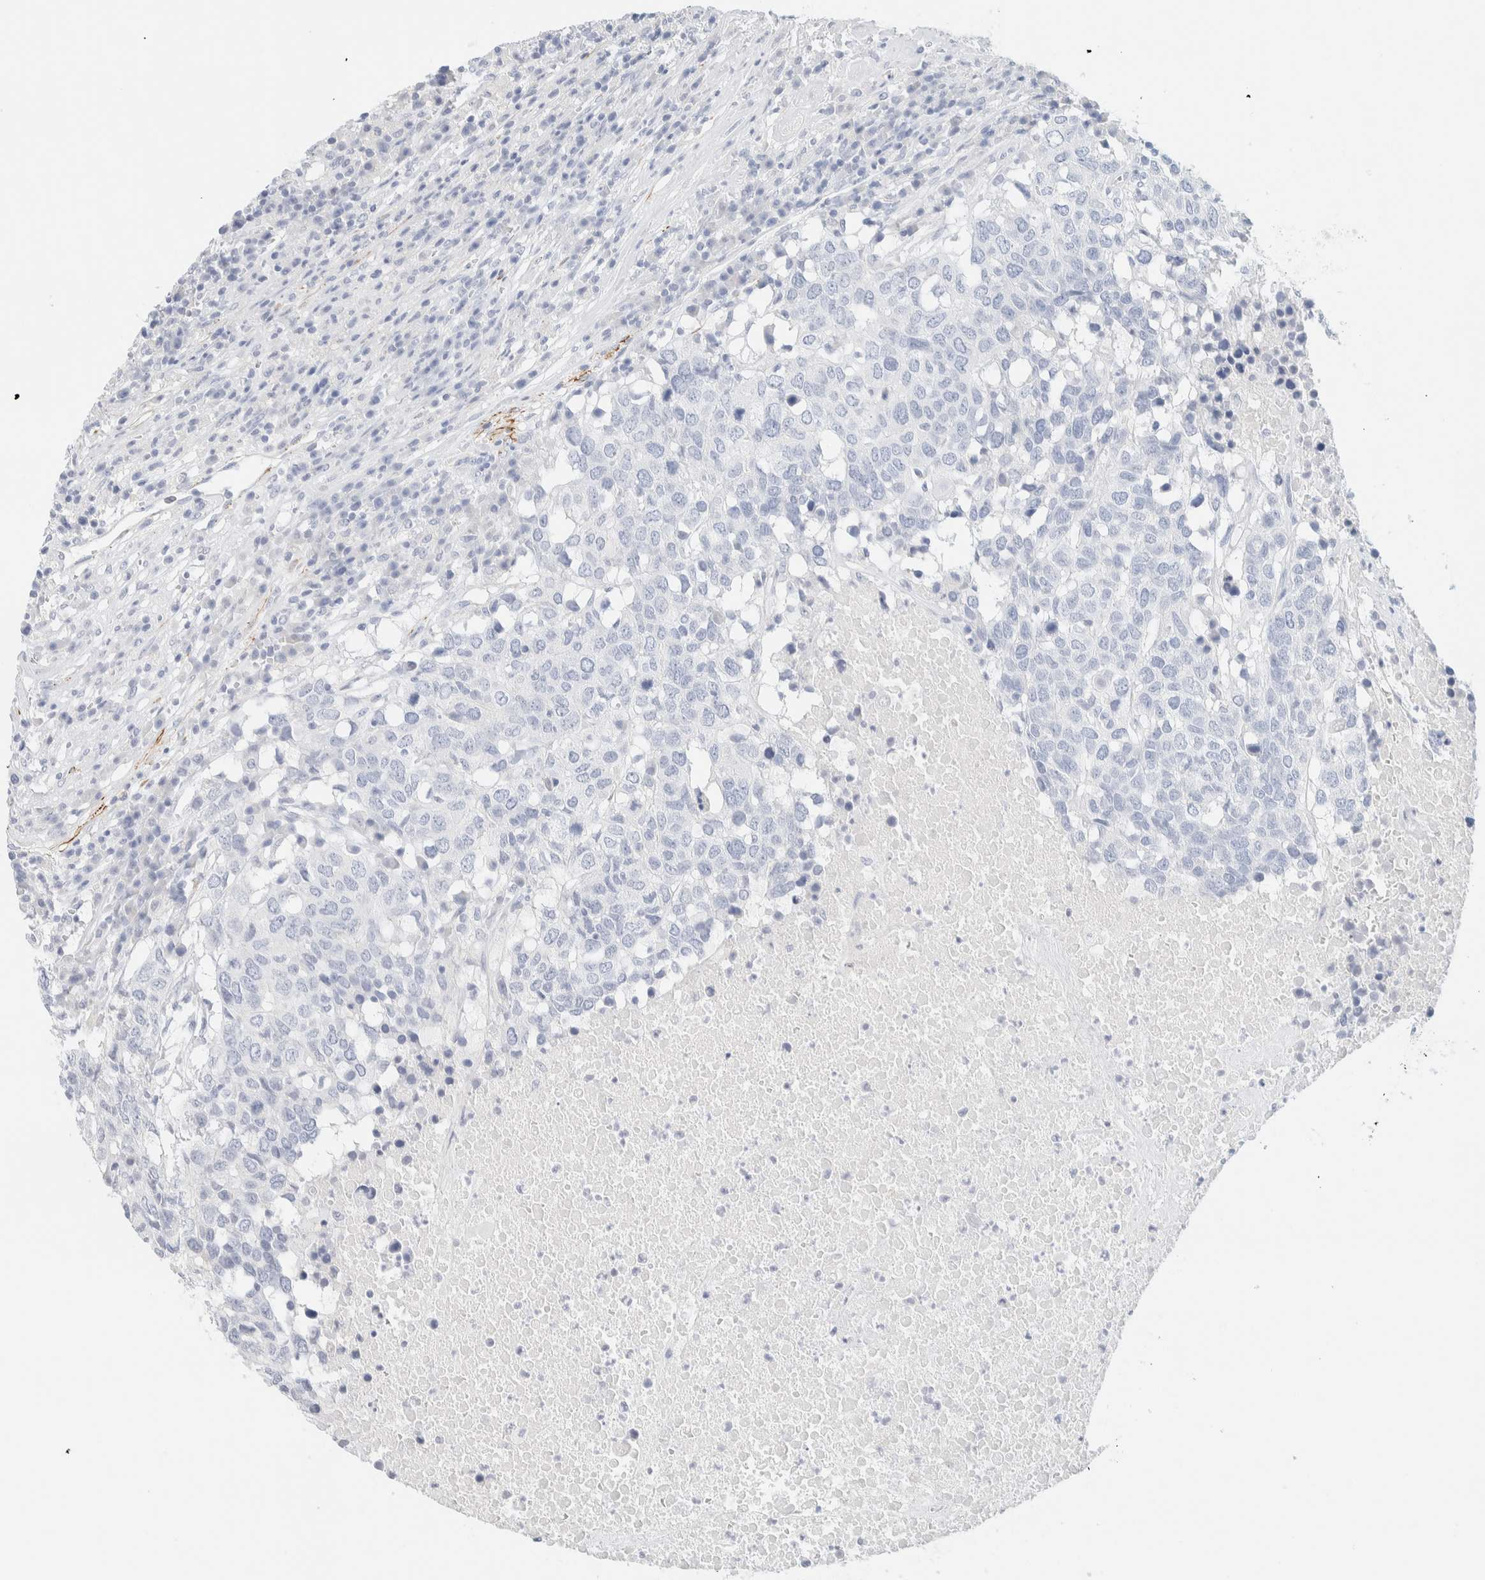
{"staining": {"intensity": "negative", "quantity": "none", "location": "none"}, "tissue": "head and neck cancer", "cell_type": "Tumor cells", "image_type": "cancer", "snomed": [{"axis": "morphology", "description": "Squamous cell carcinoma, NOS"}, {"axis": "topography", "description": "Head-Neck"}], "caption": "The image displays no staining of tumor cells in head and neck cancer.", "gene": "AFMID", "patient": {"sex": "male", "age": 66}}